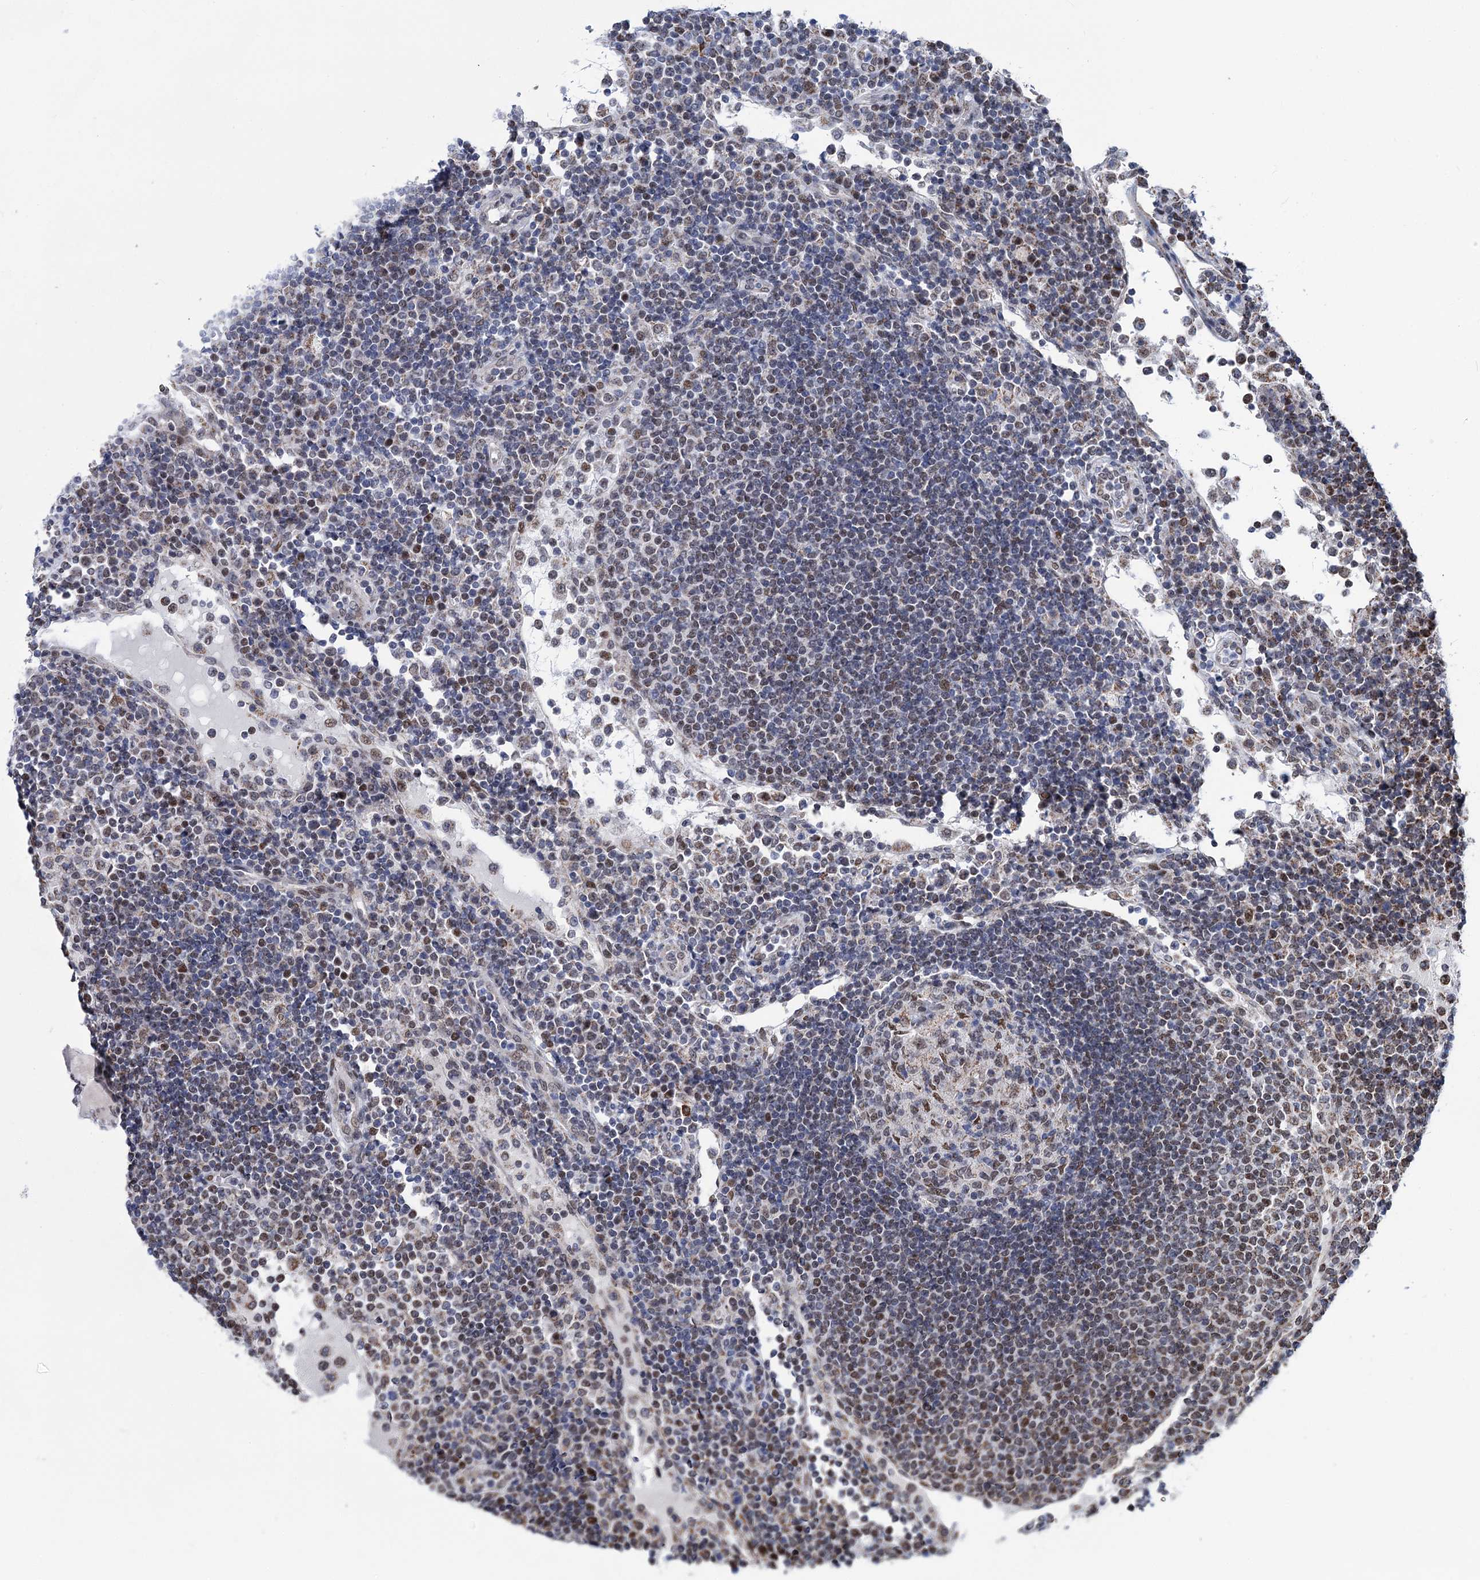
{"staining": {"intensity": "moderate", "quantity": "<25%", "location": "nuclear"}, "tissue": "lymph node", "cell_type": "Germinal center cells", "image_type": "normal", "snomed": [{"axis": "morphology", "description": "Normal tissue, NOS"}, {"axis": "topography", "description": "Lymph node"}], "caption": "The immunohistochemical stain labels moderate nuclear expression in germinal center cells of benign lymph node. (DAB (3,3'-diaminobenzidine) = brown stain, brightfield microscopy at high magnification).", "gene": "MORN3", "patient": {"sex": "female", "age": 53}}